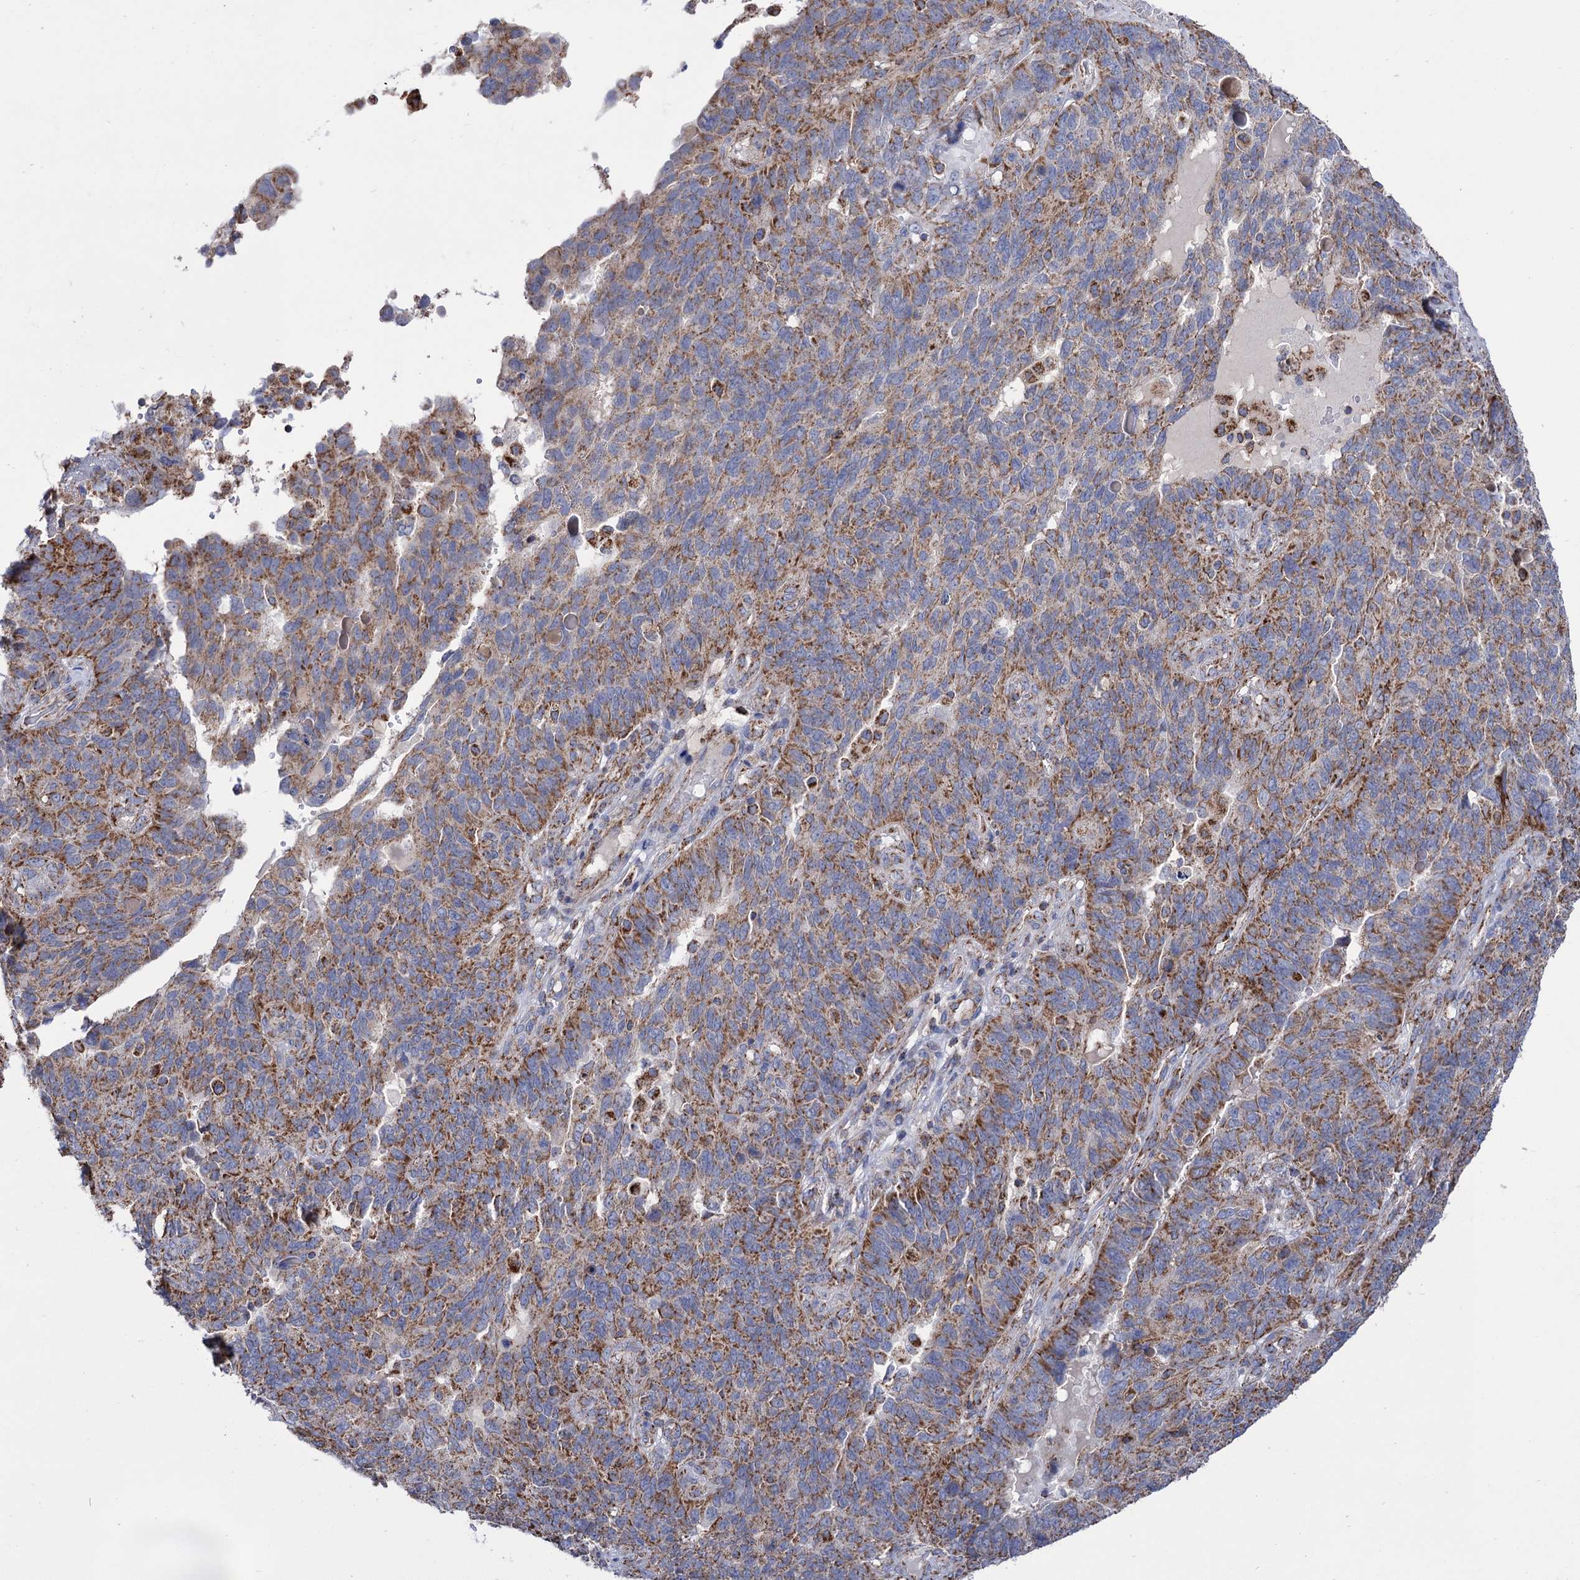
{"staining": {"intensity": "moderate", "quantity": ">75%", "location": "cytoplasmic/membranous"}, "tissue": "endometrial cancer", "cell_type": "Tumor cells", "image_type": "cancer", "snomed": [{"axis": "morphology", "description": "Adenocarcinoma, NOS"}, {"axis": "topography", "description": "Endometrium"}], "caption": "Immunohistochemistry (DAB (3,3'-diaminobenzidine)) staining of adenocarcinoma (endometrial) displays moderate cytoplasmic/membranous protein positivity in about >75% of tumor cells. The staining was performed using DAB to visualize the protein expression in brown, while the nuclei were stained in blue with hematoxylin (Magnification: 20x).", "gene": "ABHD10", "patient": {"sex": "female", "age": 66}}